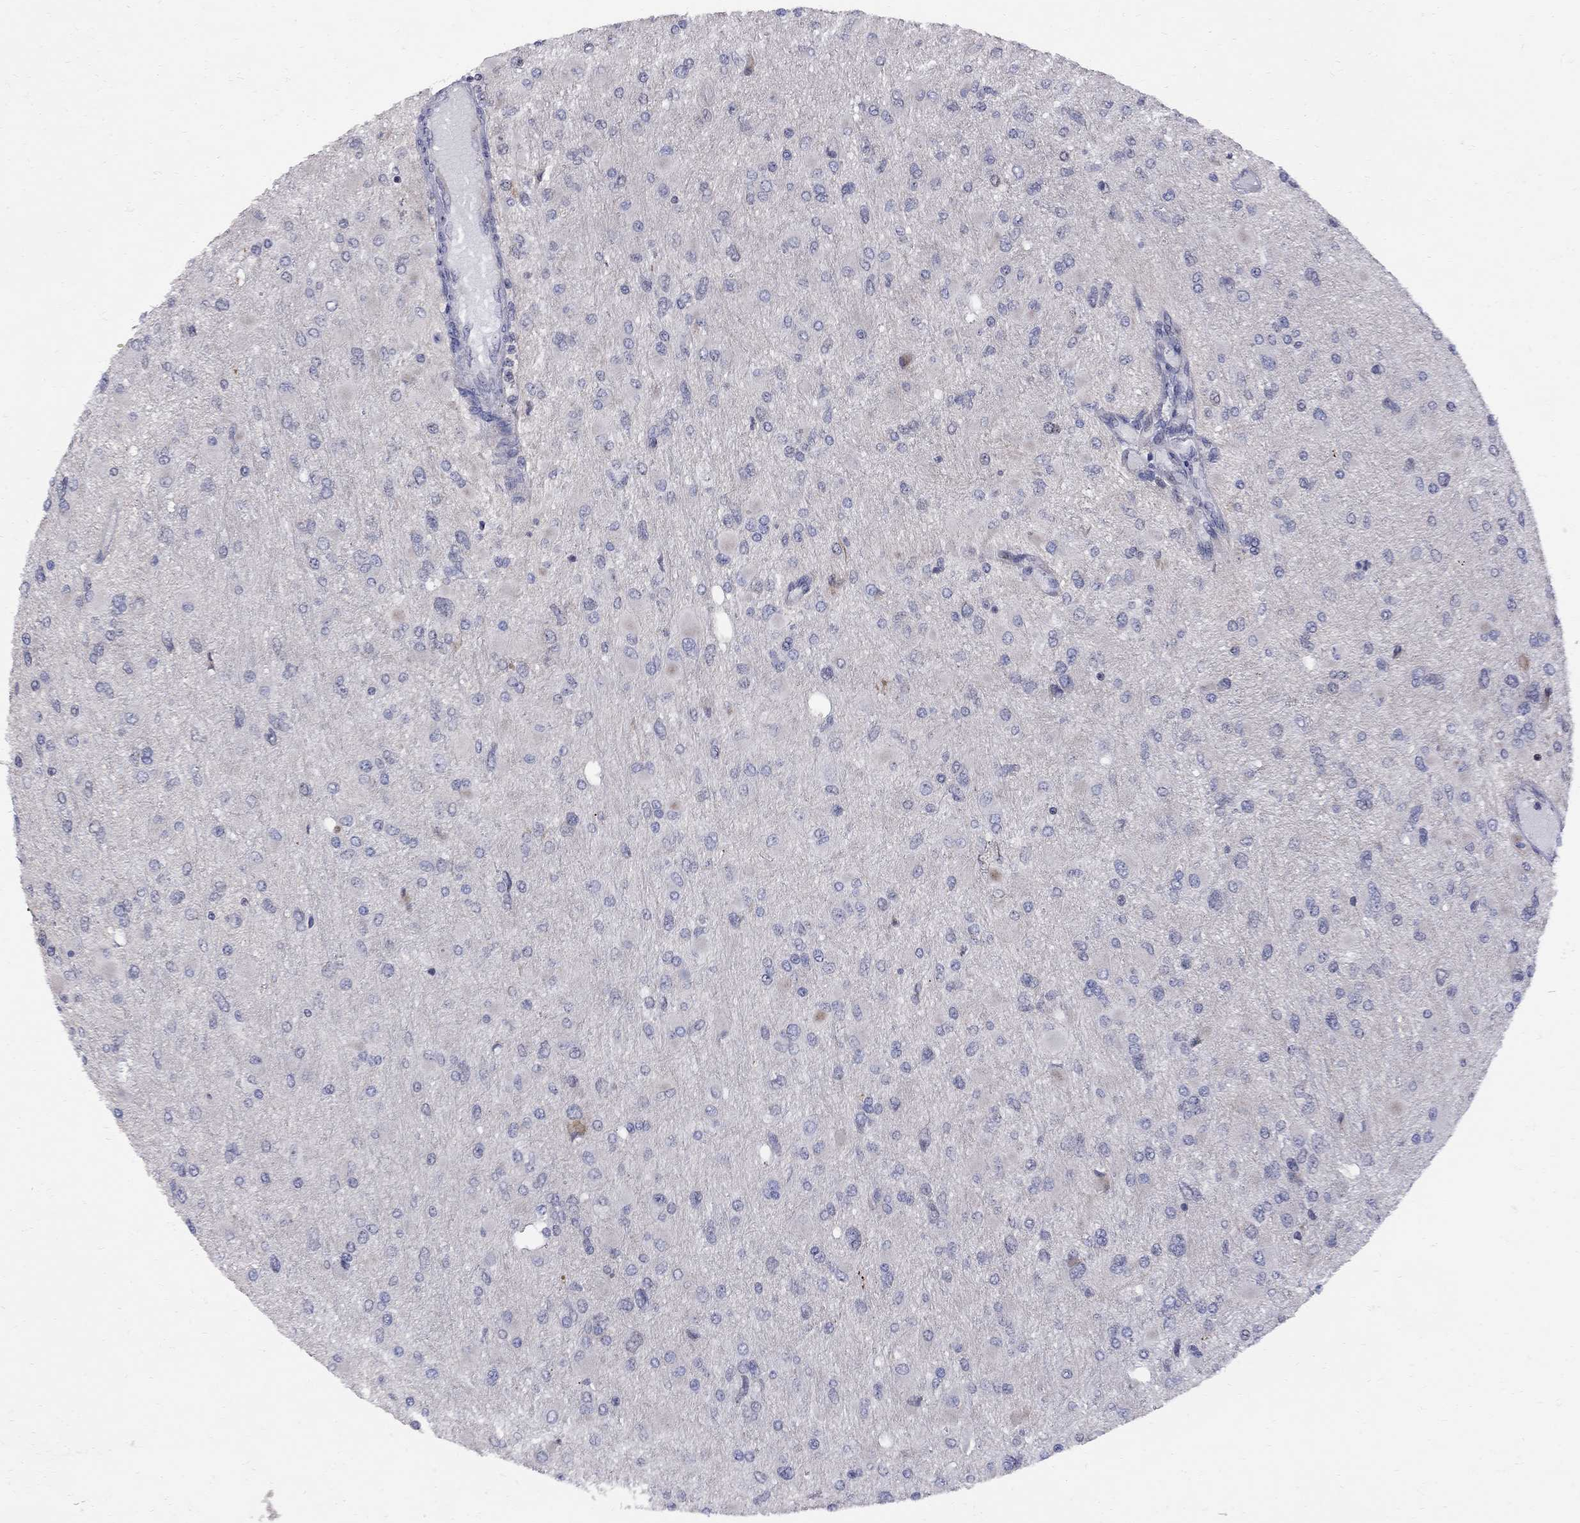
{"staining": {"intensity": "negative", "quantity": "none", "location": "none"}, "tissue": "glioma", "cell_type": "Tumor cells", "image_type": "cancer", "snomed": [{"axis": "morphology", "description": "Glioma, malignant, High grade"}, {"axis": "topography", "description": "Cerebral cortex"}], "caption": "Immunohistochemistry of human high-grade glioma (malignant) shows no expression in tumor cells.", "gene": "DHX33", "patient": {"sex": "female", "age": 36}}